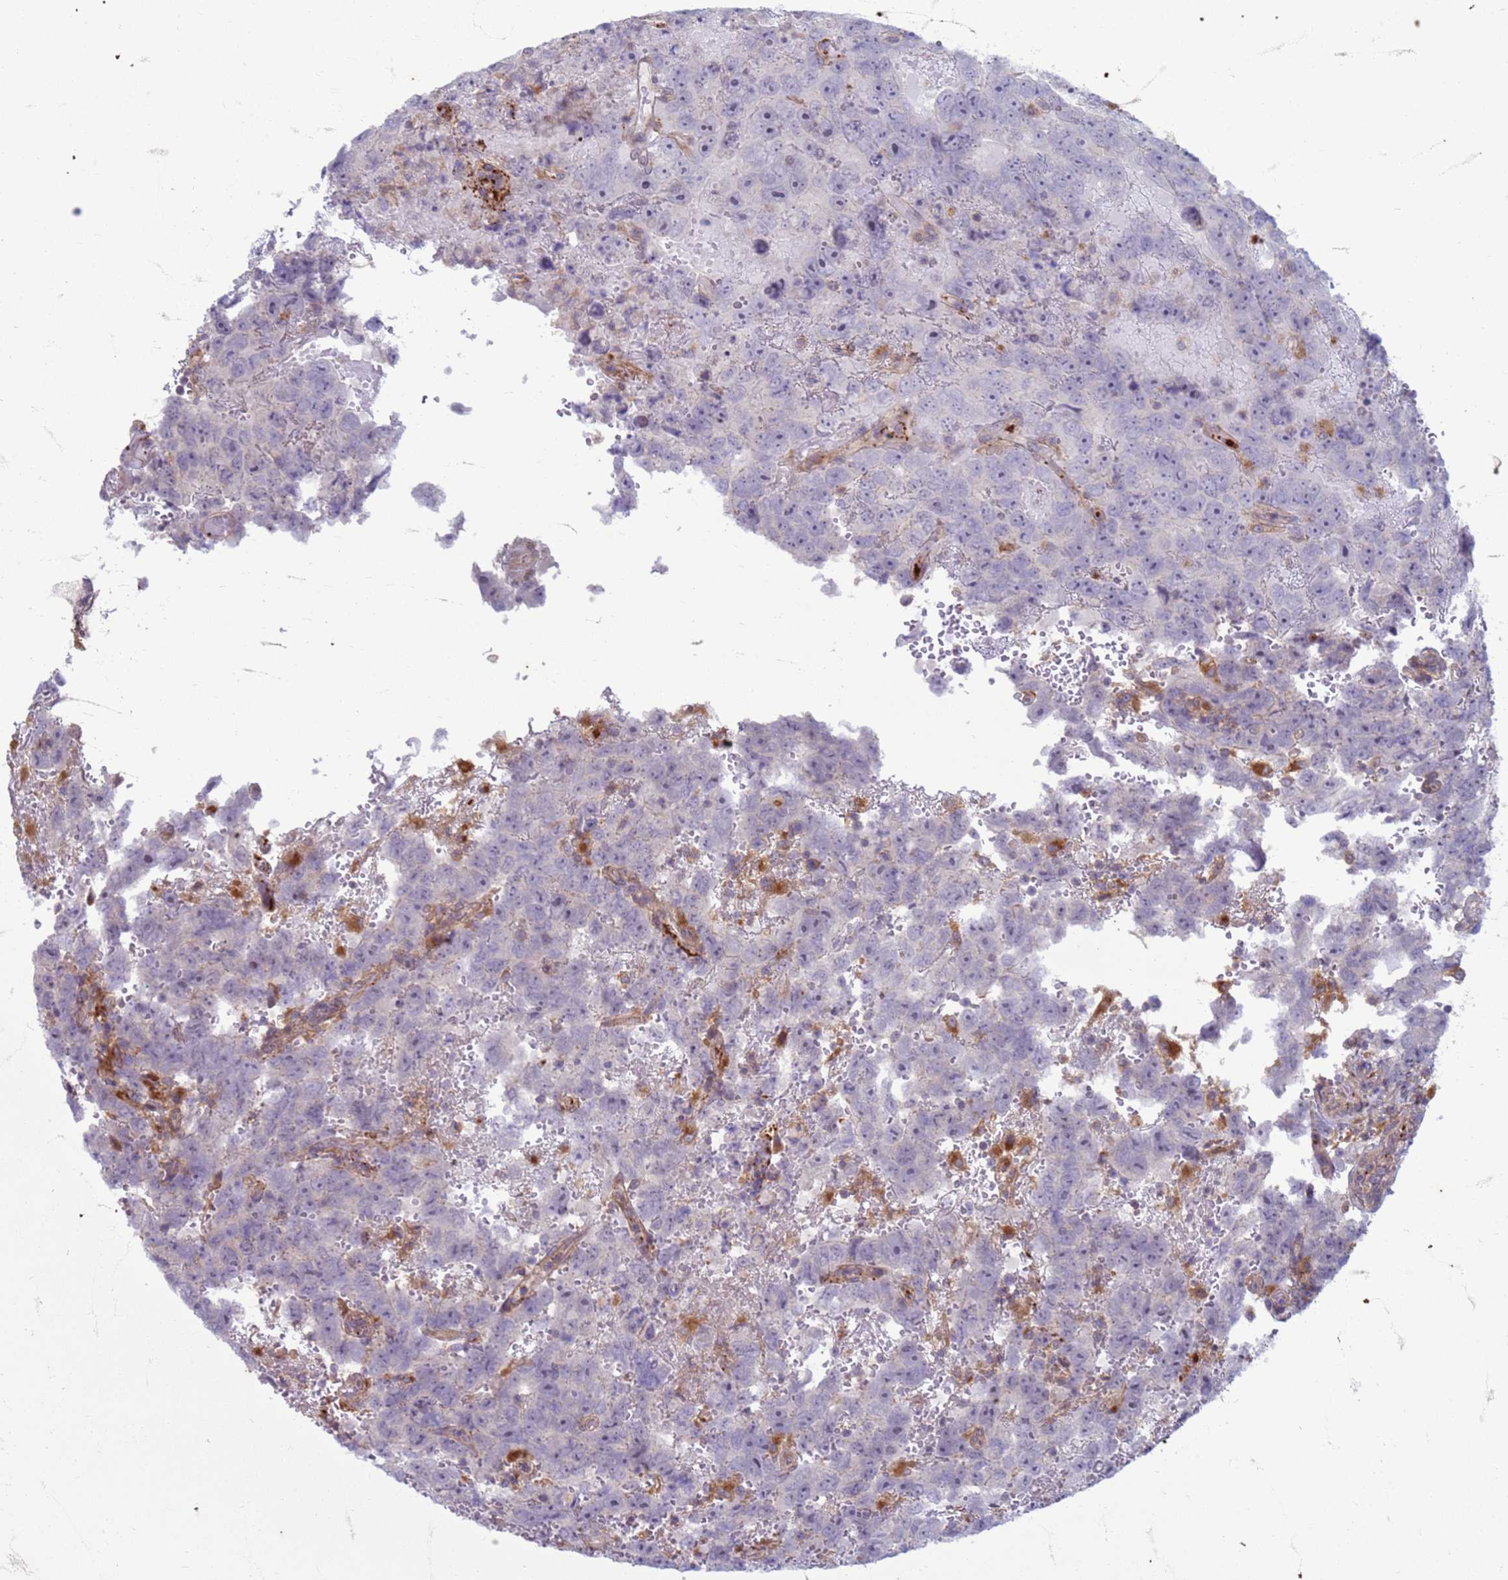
{"staining": {"intensity": "negative", "quantity": "none", "location": "none"}, "tissue": "testis cancer", "cell_type": "Tumor cells", "image_type": "cancer", "snomed": [{"axis": "morphology", "description": "Carcinoma, Embryonal, NOS"}, {"axis": "topography", "description": "Testis"}], "caption": "Tumor cells are negative for brown protein staining in testis embryonal carcinoma. (DAB immunohistochemistry visualized using brightfield microscopy, high magnification).", "gene": "SLC15A3", "patient": {"sex": "male", "age": 45}}